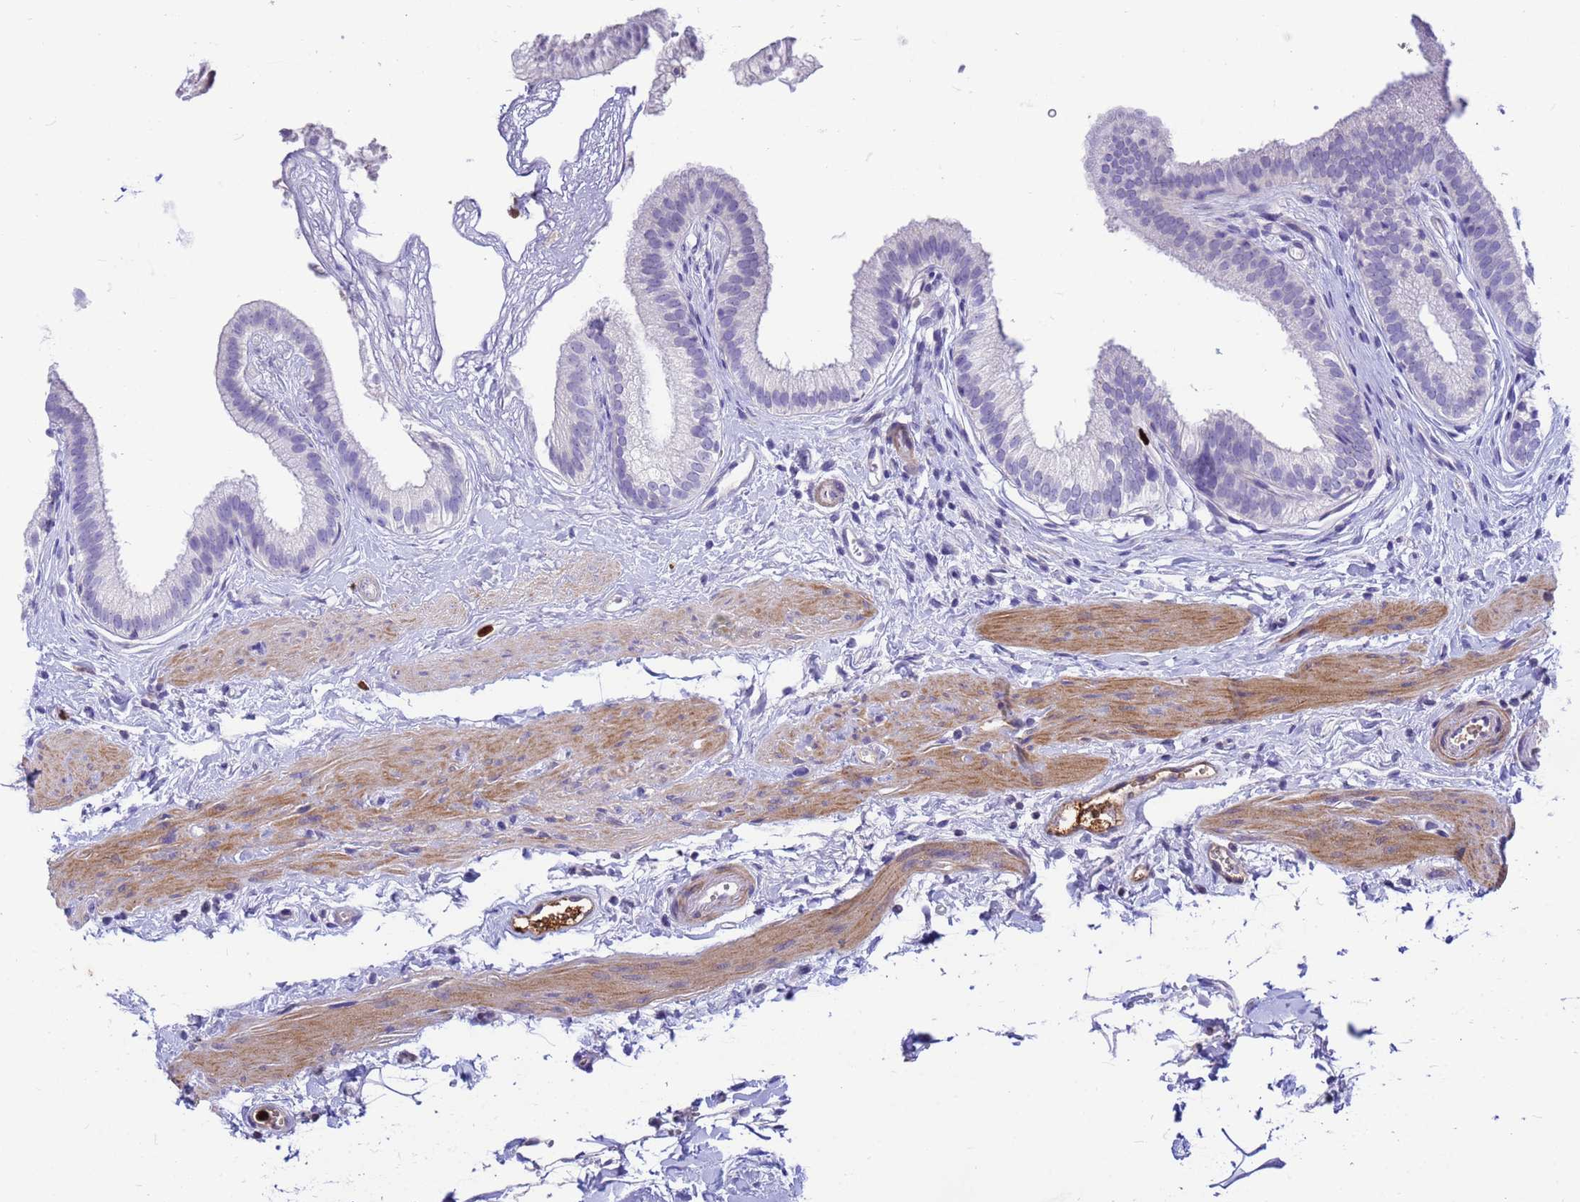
{"staining": {"intensity": "negative", "quantity": "none", "location": "none"}, "tissue": "gallbladder", "cell_type": "Glandular cells", "image_type": "normal", "snomed": [{"axis": "morphology", "description": "Normal tissue, NOS"}, {"axis": "topography", "description": "Gallbladder"}], "caption": "Immunohistochemical staining of unremarkable gallbladder demonstrates no significant expression in glandular cells.", "gene": "ORM1", "patient": {"sex": "female", "age": 54}}